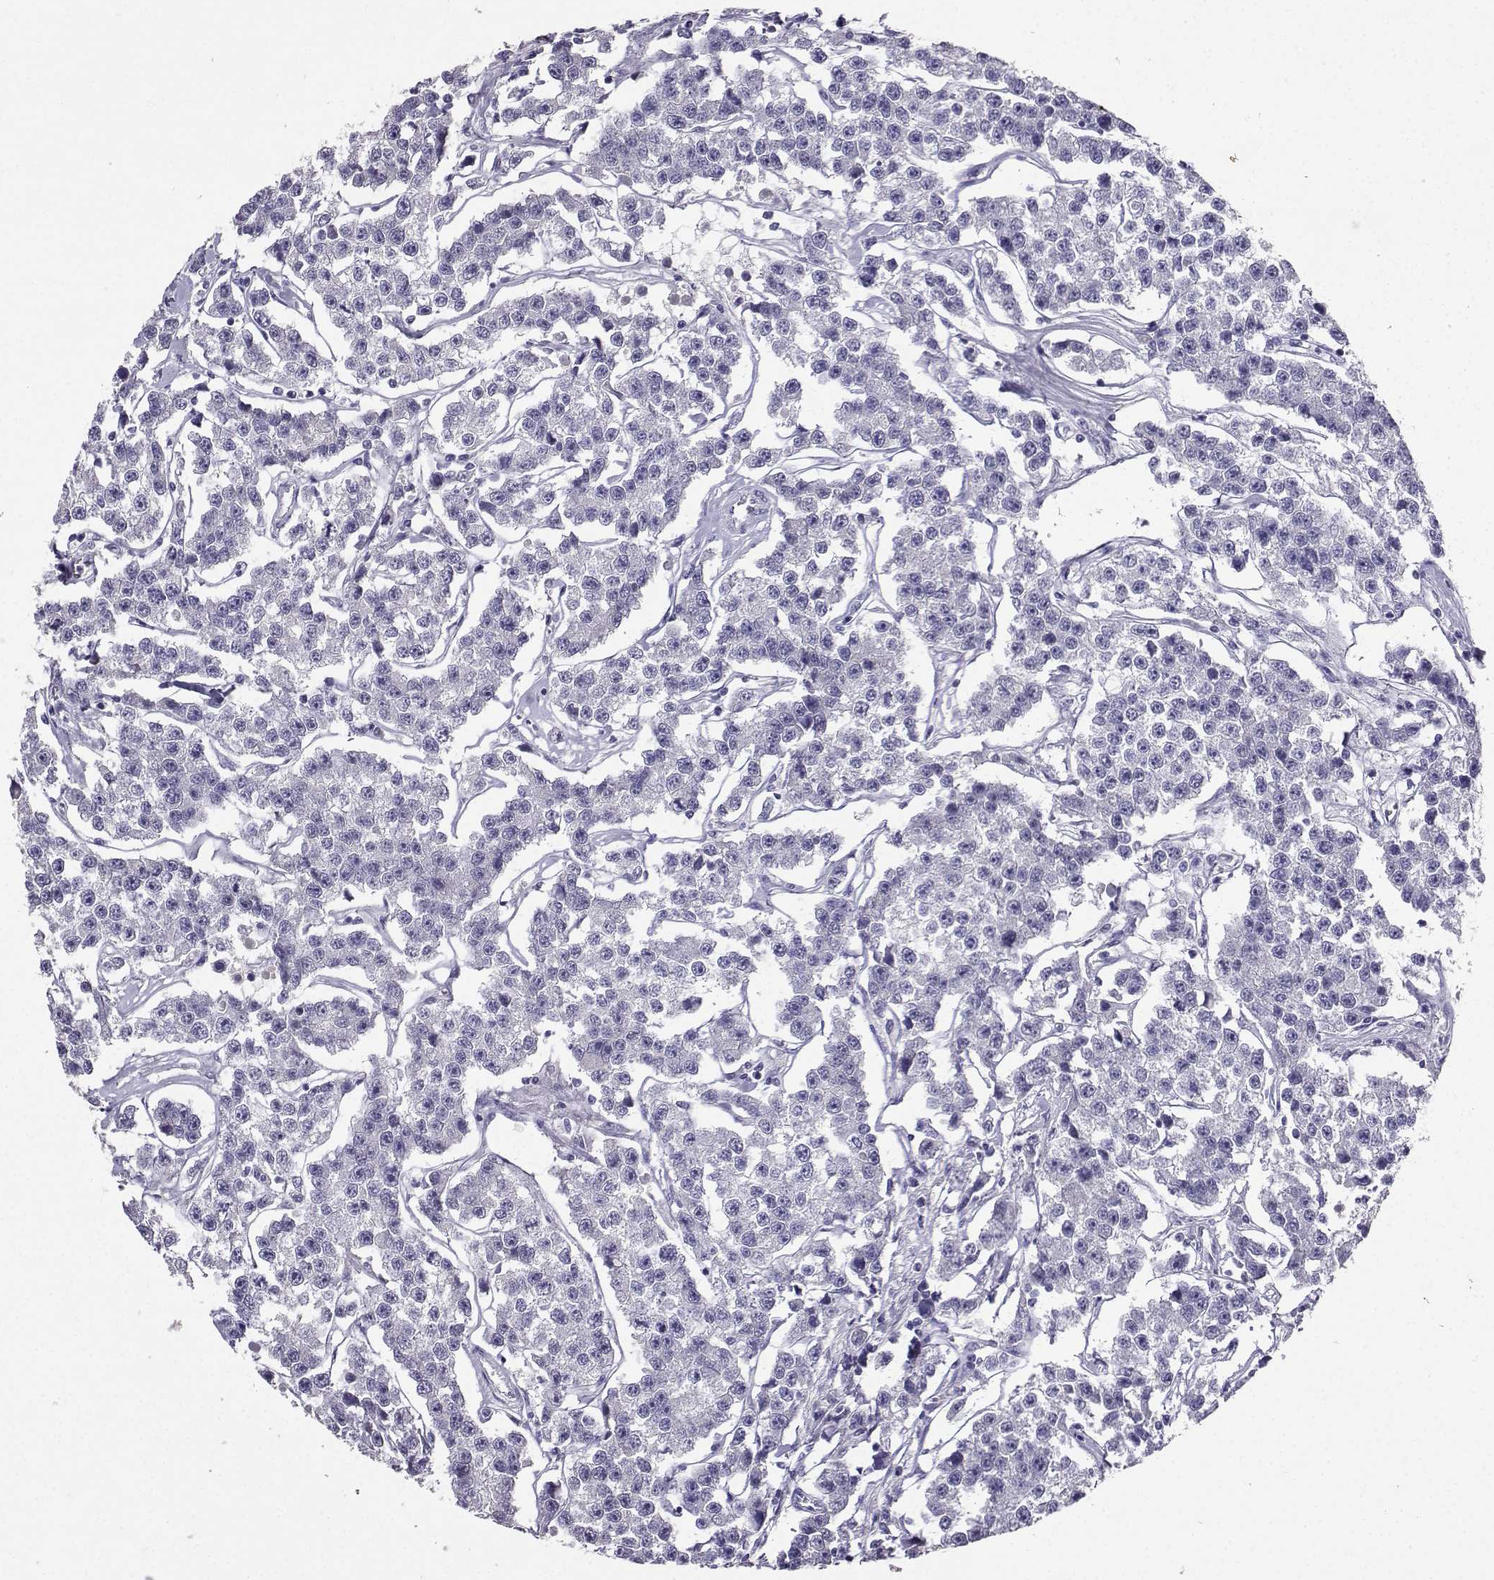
{"staining": {"intensity": "negative", "quantity": "none", "location": "none"}, "tissue": "testis cancer", "cell_type": "Tumor cells", "image_type": "cancer", "snomed": [{"axis": "morphology", "description": "Seminoma, NOS"}, {"axis": "topography", "description": "Testis"}], "caption": "Tumor cells show no significant positivity in seminoma (testis).", "gene": "SPAG11B", "patient": {"sex": "male", "age": 59}}